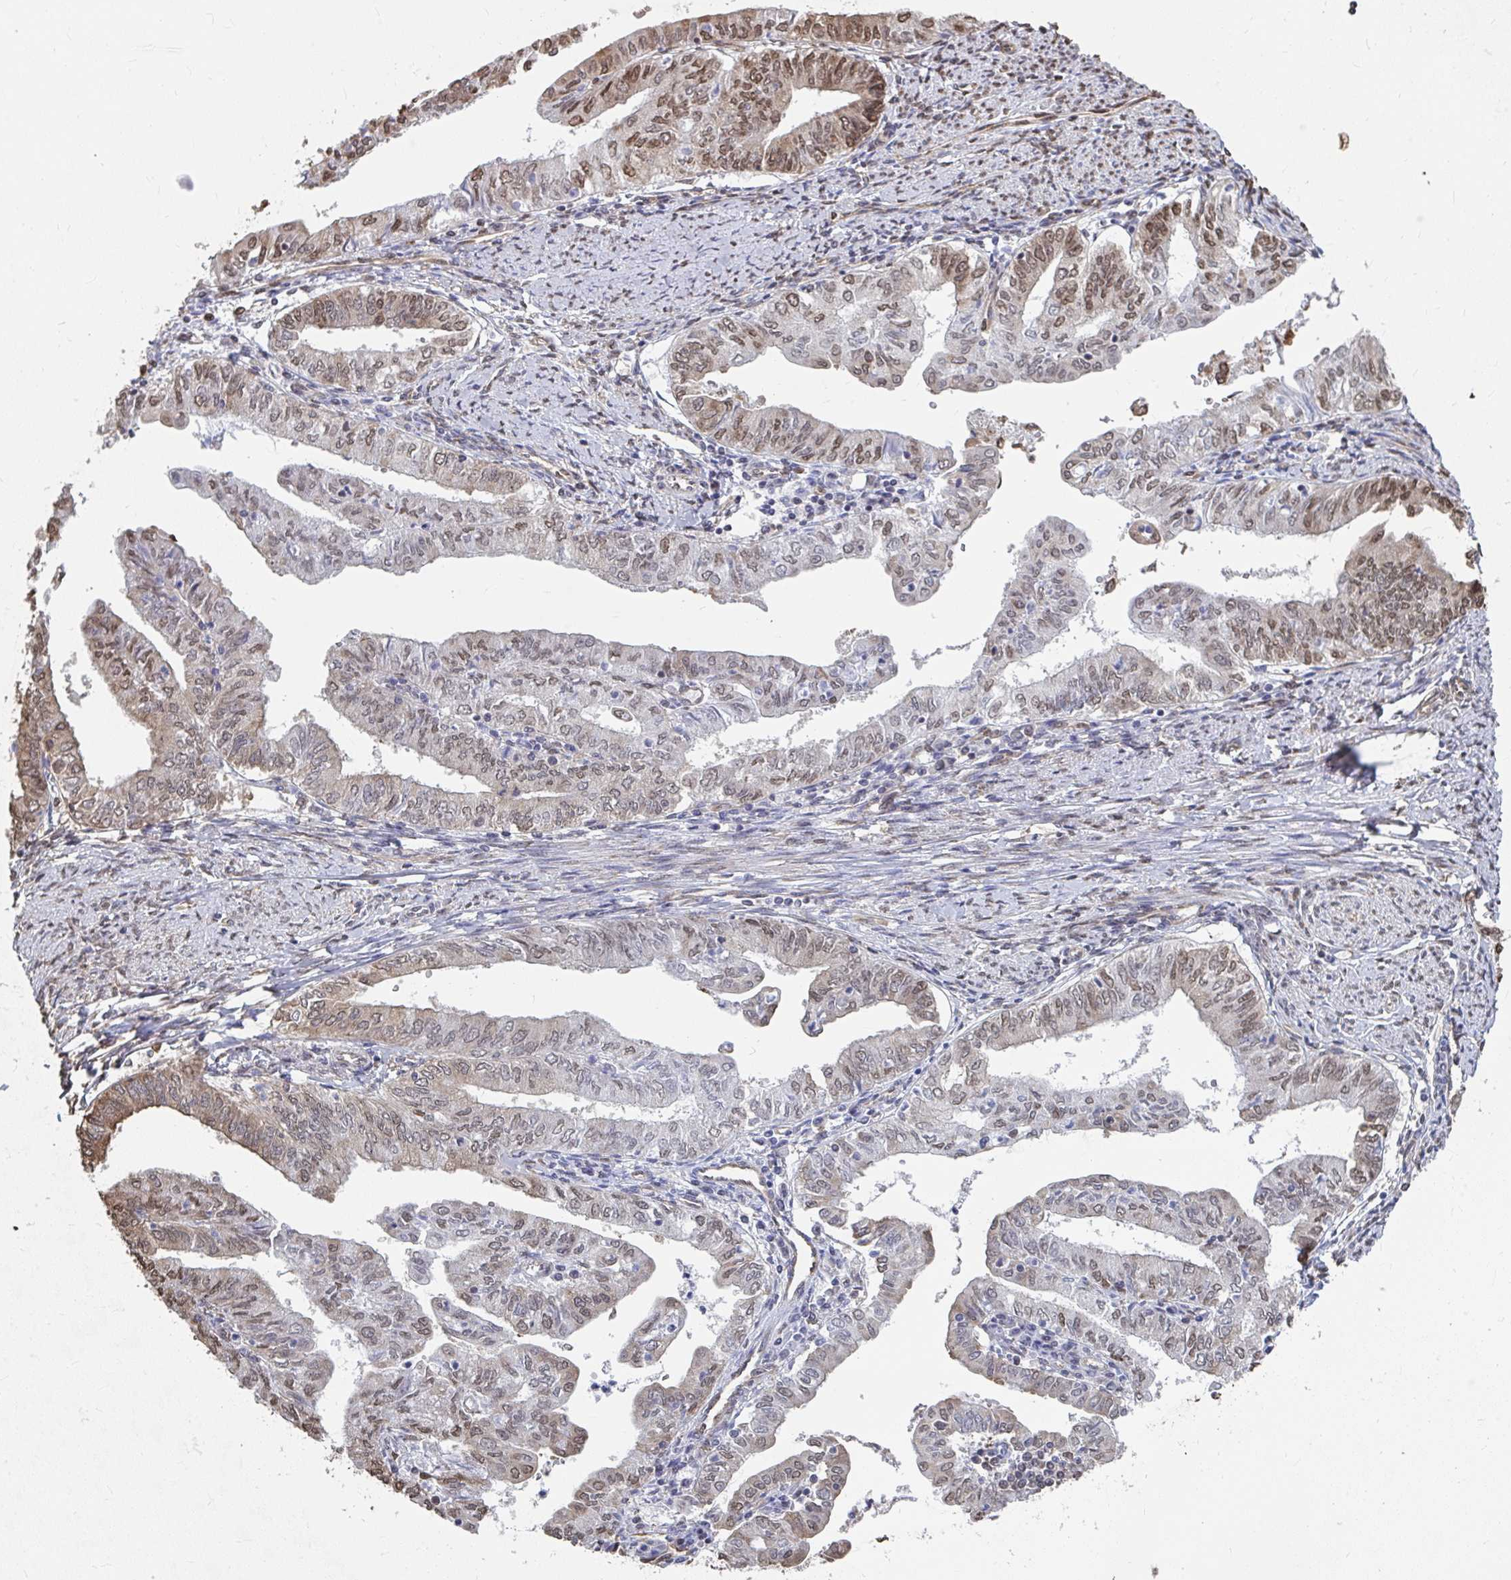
{"staining": {"intensity": "moderate", "quantity": "25%-75%", "location": "cytoplasmic/membranous,nuclear"}, "tissue": "endometrial cancer", "cell_type": "Tumor cells", "image_type": "cancer", "snomed": [{"axis": "morphology", "description": "Adenocarcinoma, NOS"}, {"axis": "topography", "description": "Endometrium"}], "caption": "Immunohistochemical staining of endometrial cancer exhibits medium levels of moderate cytoplasmic/membranous and nuclear protein positivity in approximately 25%-75% of tumor cells. (DAB (3,3'-diaminobenzidine) IHC with brightfield microscopy, high magnification).", "gene": "SYNCRIP", "patient": {"sex": "female", "age": 66}}